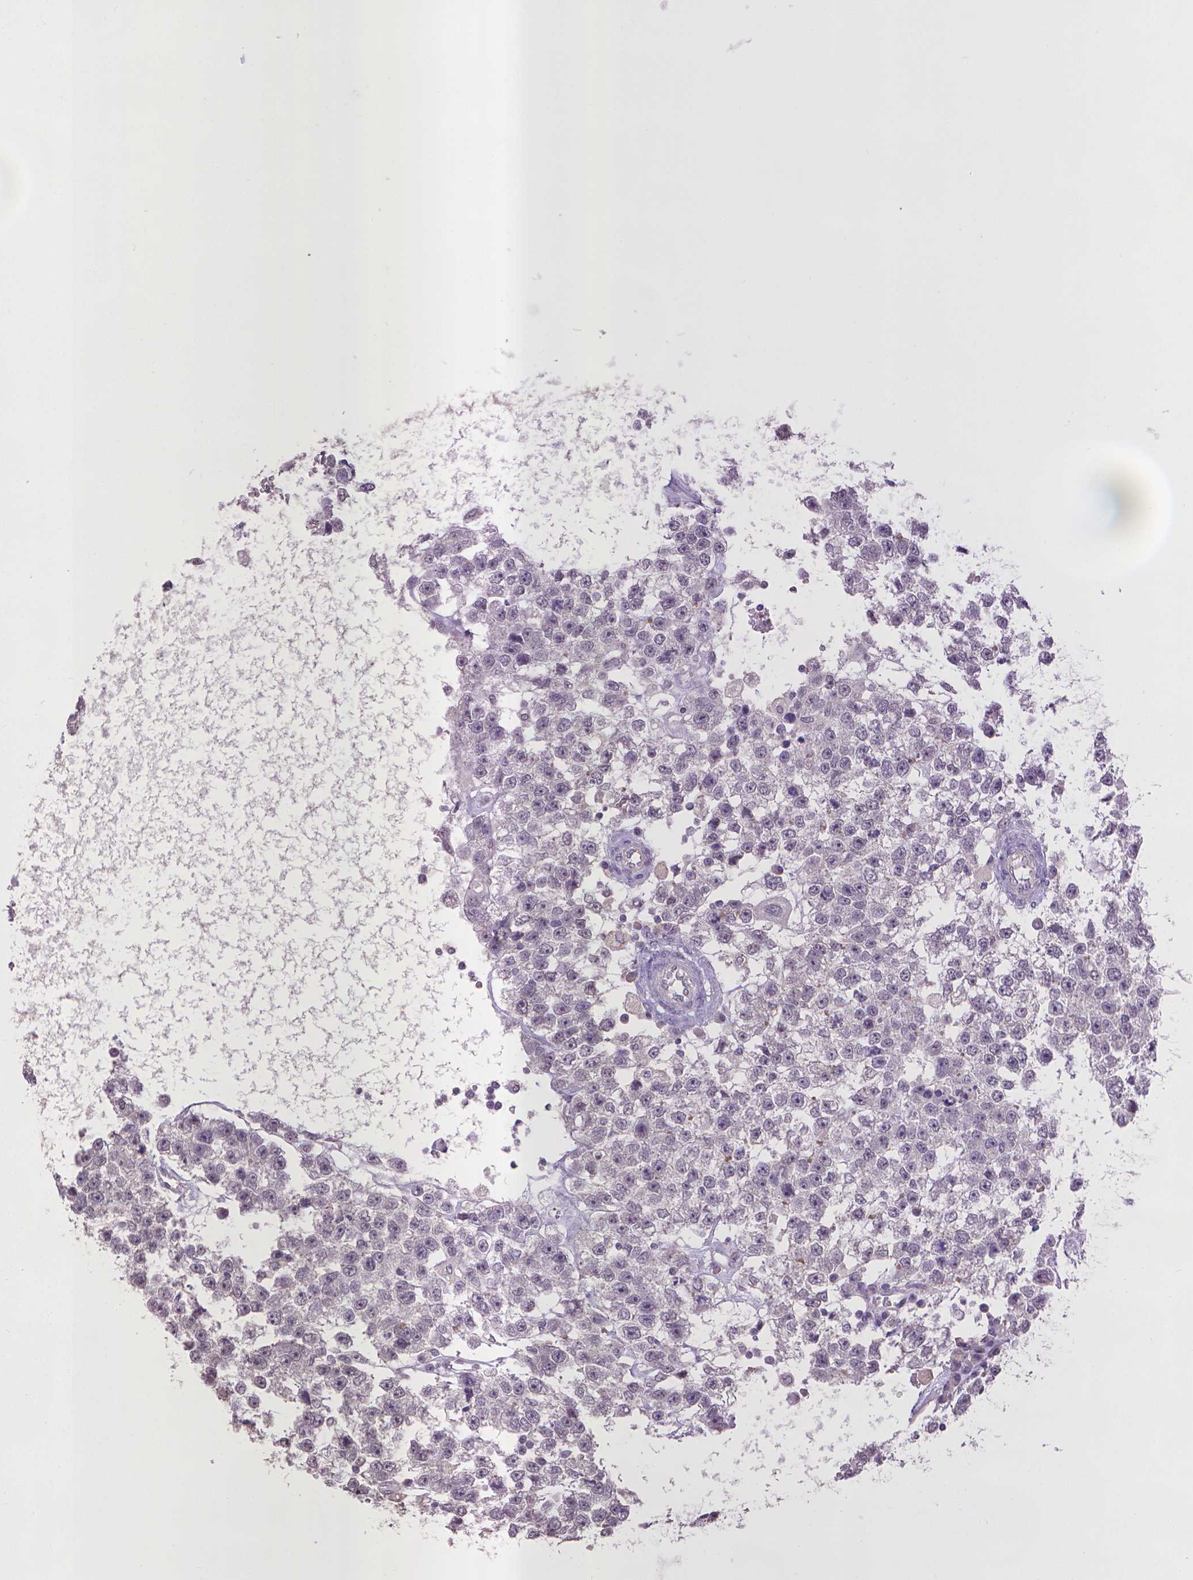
{"staining": {"intensity": "negative", "quantity": "none", "location": "none"}, "tissue": "testis cancer", "cell_type": "Tumor cells", "image_type": "cancer", "snomed": [{"axis": "morphology", "description": "Seminoma, NOS"}, {"axis": "topography", "description": "Testis"}], "caption": "The IHC micrograph has no significant staining in tumor cells of seminoma (testis) tissue. (Stains: DAB IHC with hematoxylin counter stain, Microscopy: brightfield microscopy at high magnification).", "gene": "CPM", "patient": {"sex": "male", "age": 34}}